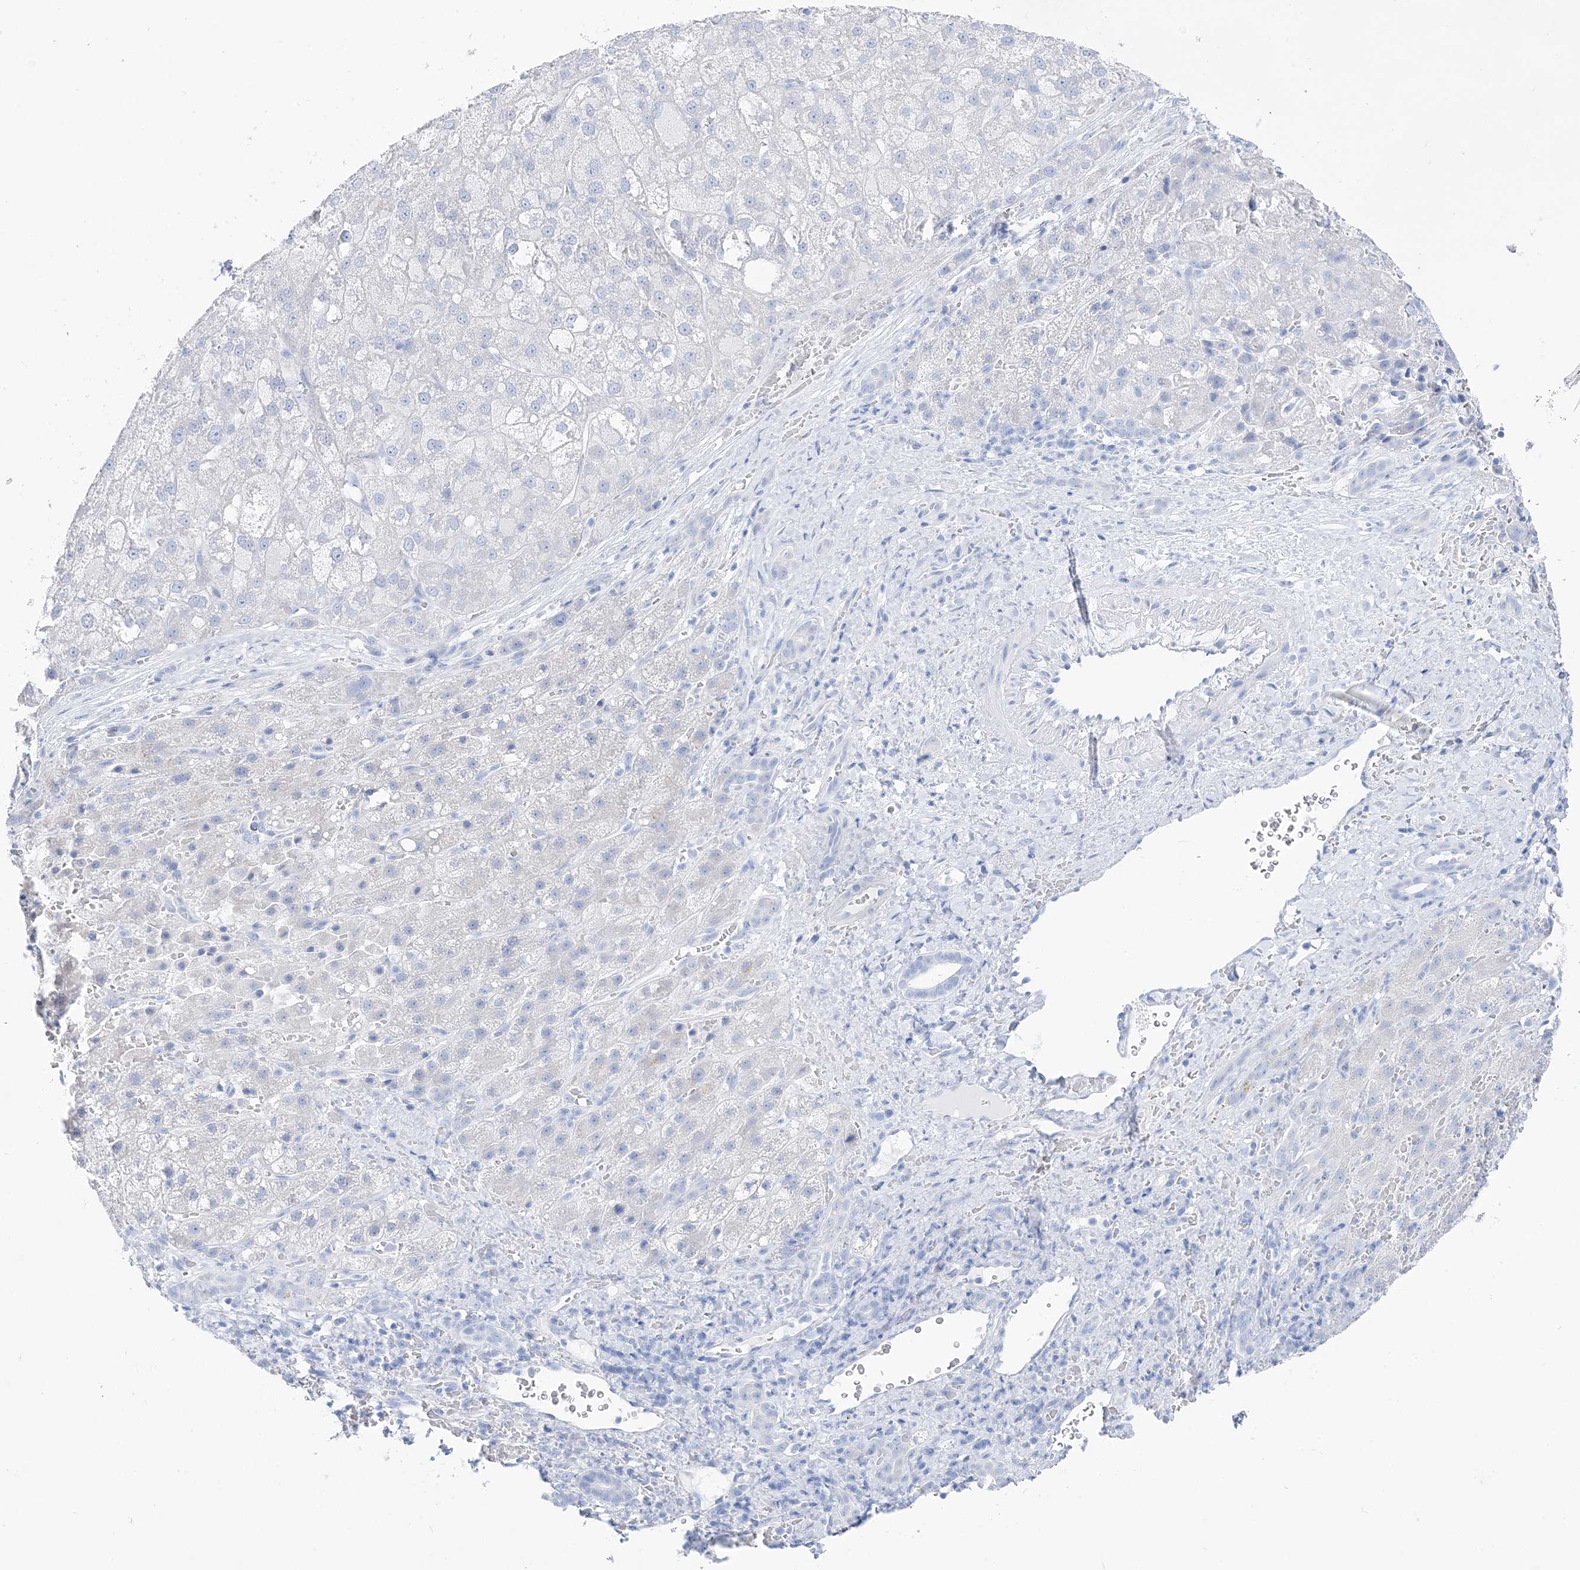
{"staining": {"intensity": "negative", "quantity": "none", "location": "none"}, "tissue": "liver cancer", "cell_type": "Tumor cells", "image_type": "cancer", "snomed": [{"axis": "morphology", "description": "Carcinoma, Hepatocellular, NOS"}, {"axis": "topography", "description": "Liver"}], "caption": "This photomicrograph is of liver cancer (hepatocellular carcinoma) stained with immunohistochemistry to label a protein in brown with the nuclei are counter-stained blue. There is no expression in tumor cells.", "gene": "TSPYL6", "patient": {"sex": "male", "age": 57}}